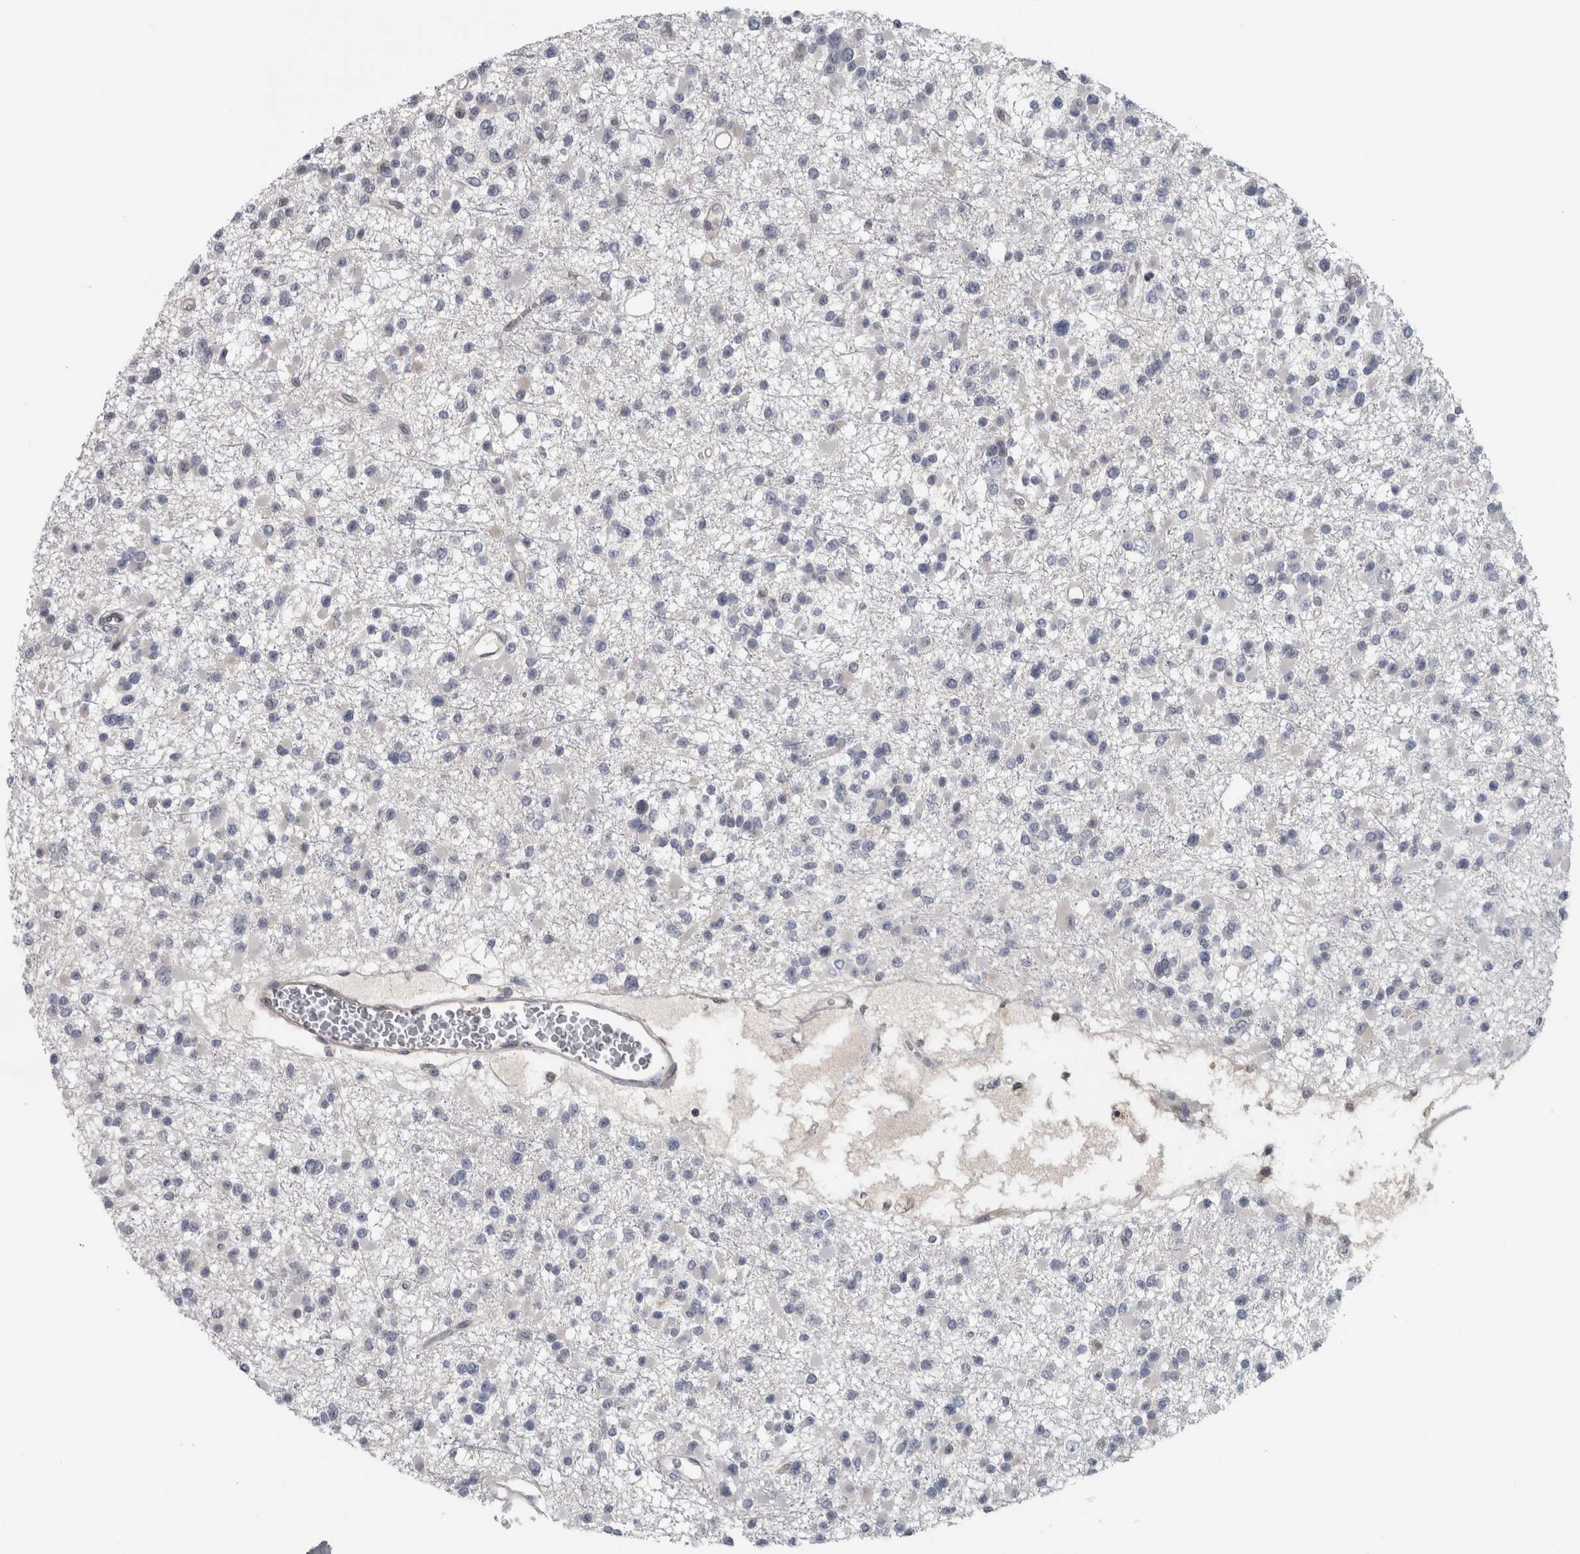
{"staining": {"intensity": "negative", "quantity": "none", "location": "none"}, "tissue": "glioma", "cell_type": "Tumor cells", "image_type": "cancer", "snomed": [{"axis": "morphology", "description": "Glioma, malignant, Low grade"}, {"axis": "topography", "description": "Brain"}], "caption": "Tumor cells show no significant staining in malignant low-grade glioma. The staining is performed using DAB (3,3'-diaminobenzidine) brown chromogen with nuclei counter-stained in using hematoxylin.", "gene": "NAPRT", "patient": {"sex": "female", "age": 22}}